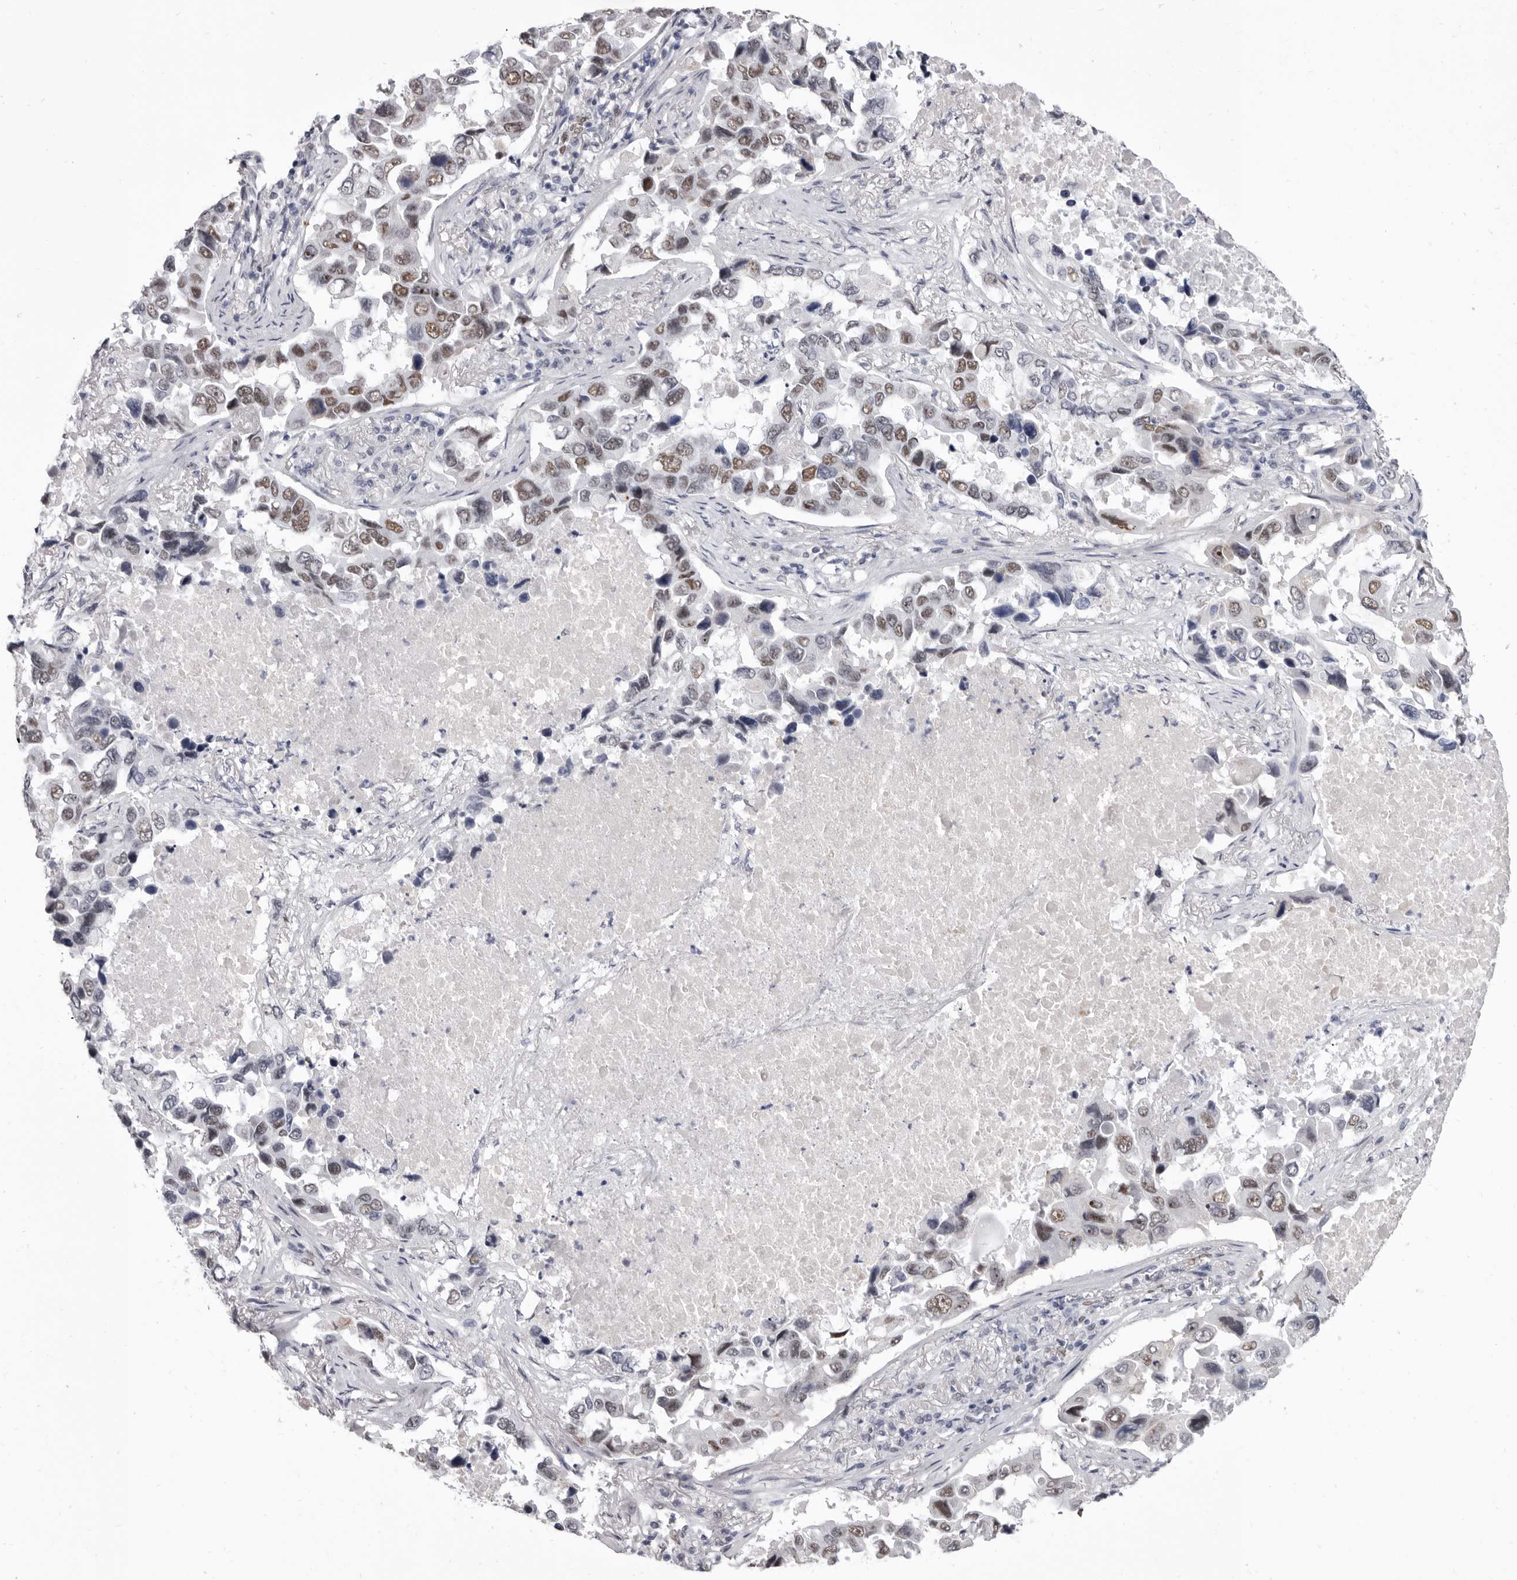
{"staining": {"intensity": "moderate", "quantity": "<25%", "location": "nuclear"}, "tissue": "lung cancer", "cell_type": "Tumor cells", "image_type": "cancer", "snomed": [{"axis": "morphology", "description": "Adenocarcinoma, NOS"}, {"axis": "topography", "description": "Lung"}], "caption": "A low amount of moderate nuclear positivity is present in approximately <25% of tumor cells in lung adenocarcinoma tissue.", "gene": "ZNF326", "patient": {"sex": "male", "age": 64}}